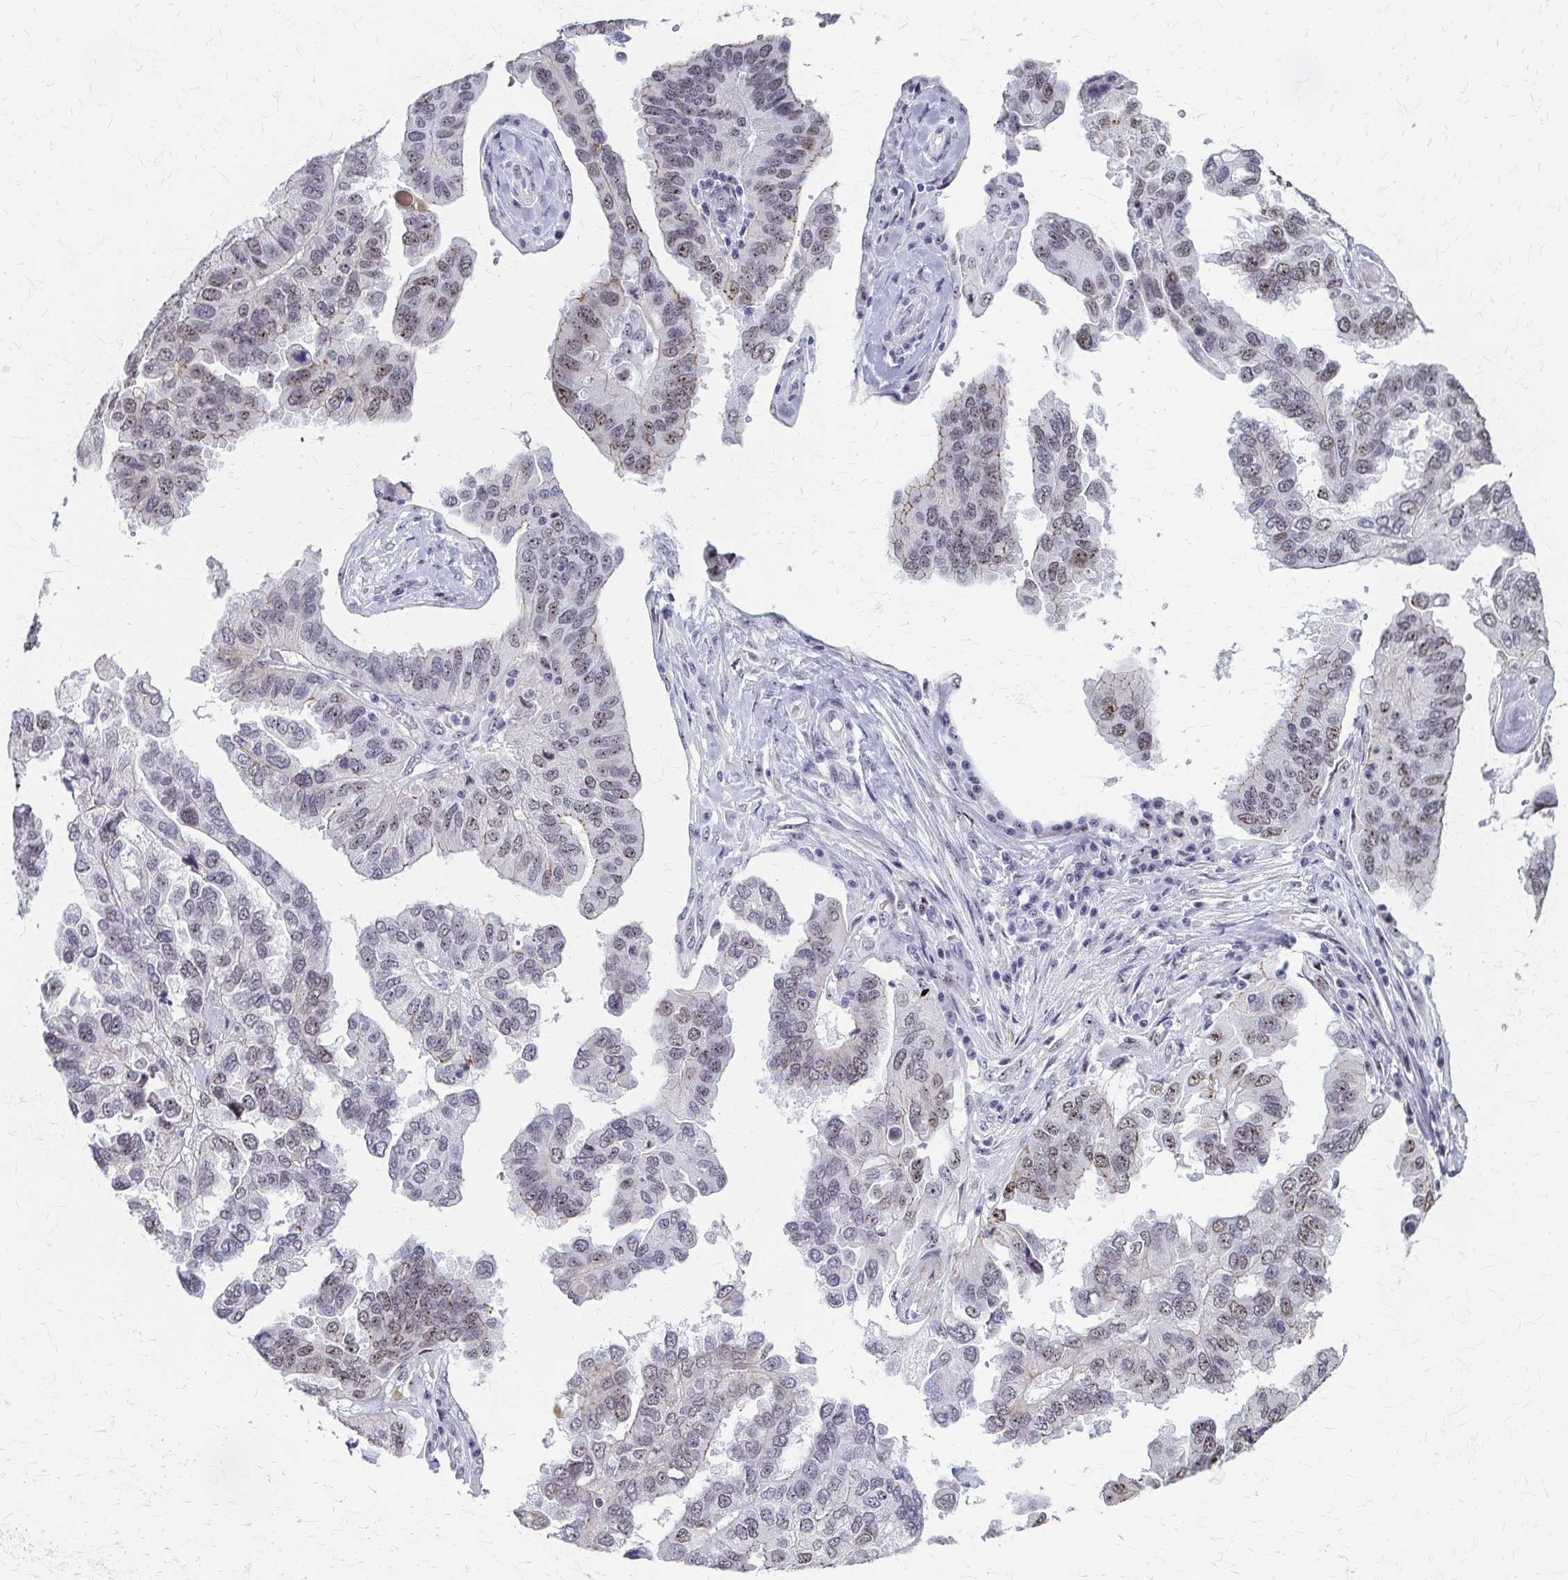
{"staining": {"intensity": "weak", "quantity": "25%-75%", "location": "cytoplasmic/membranous,nuclear"}, "tissue": "ovarian cancer", "cell_type": "Tumor cells", "image_type": "cancer", "snomed": [{"axis": "morphology", "description": "Cystadenocarcinoma, serous, NOS"}, {"axis": "topography", "description": "Ovary"}], "caption": "The image shows staining of ovarian serous cystadenocarcinoma, revealing weak cytoplasmic/membranous and nuclear protein expression (brown color) within tumor cells.", "gene": "PES1", "patient": {"sex": "female", "age": 79}}